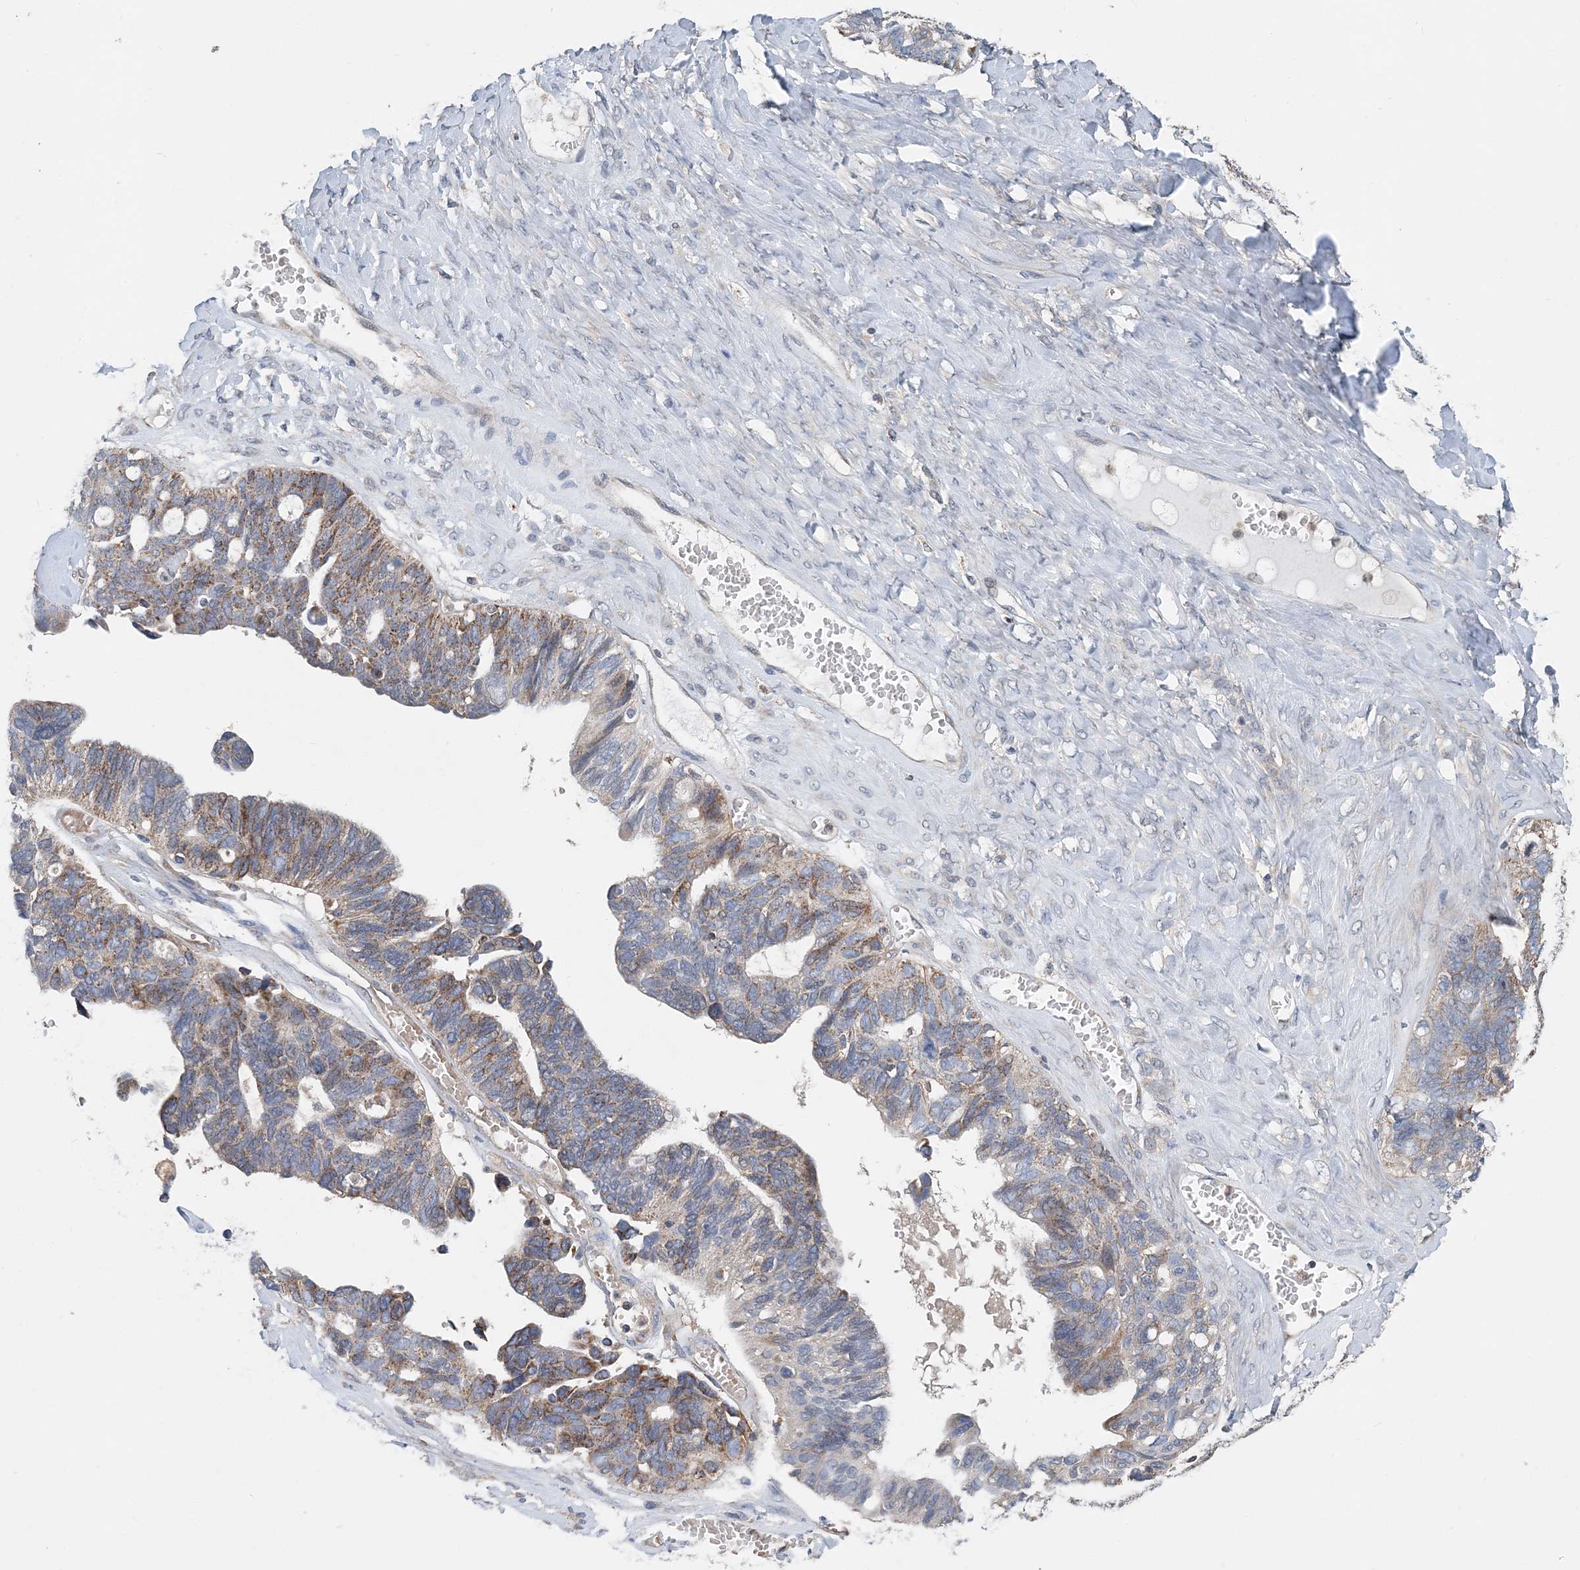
{"staining": {"intensity": "moderate", "quantity": ">75%", "location": "cytoplasmic/membranous"}, "tissue": "ovarian cancer", "cell_type": "Tumor cells", "image_type": "cancer", "snomed": [{"axis": "morphology", "description": "Cystadenocarcinoma, serous, NOS"}, {"axis": "topography", "description": "Ovary"}], "caption": "High-power microscopy captured an immunohistochemistry (IHC) micrograph of serous cystadenocarcinoma (ovarian), revealing moderate cytoplasmic/membranous expression in approximately >75% of tumor cells.", "gene": "SPRY2", "patient": {"sex": "female", "age": 79}}